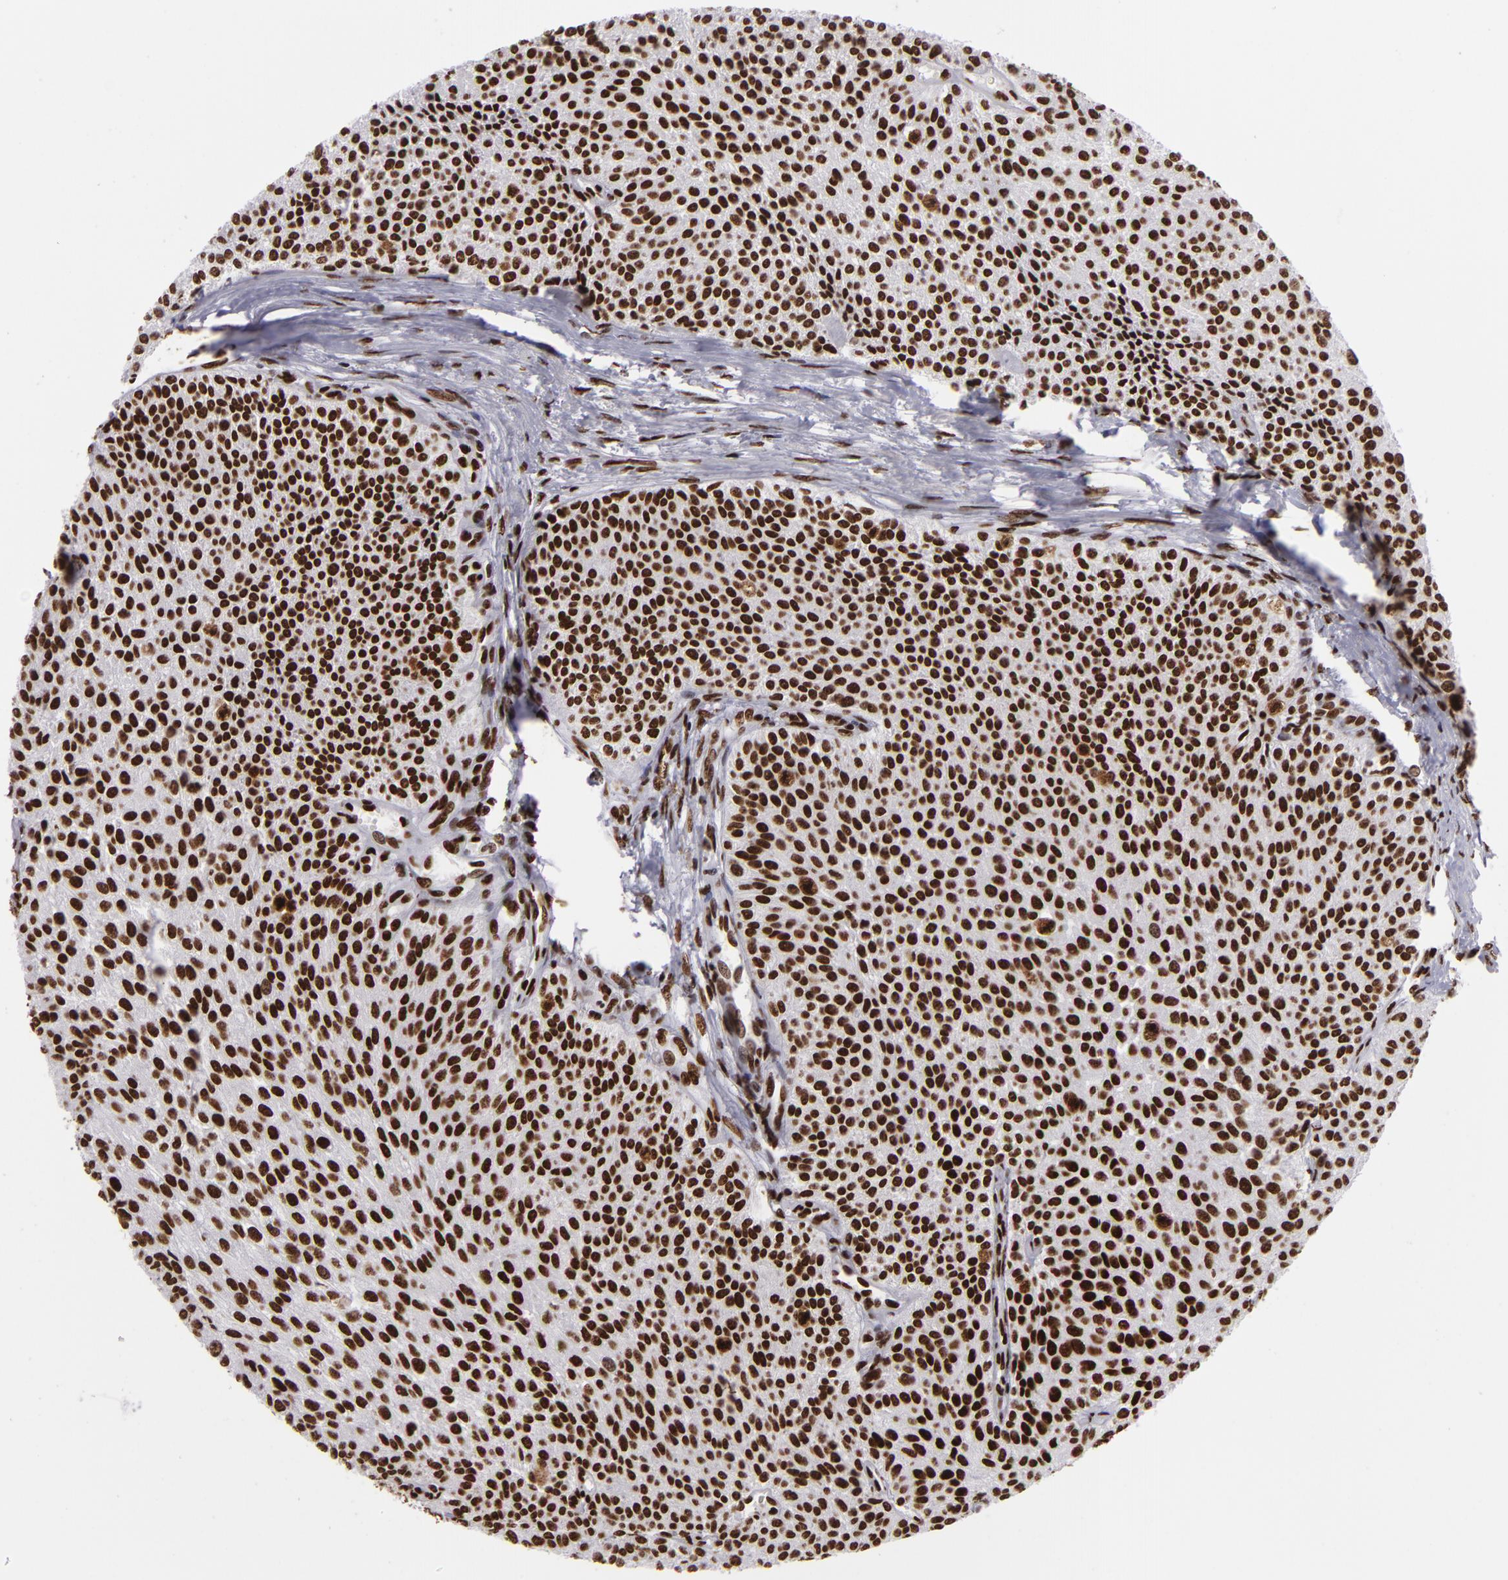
{"staining": {"intensity": "strong", "quantity": ">75%", "location": "nuclear"}, "tissue": "urothelial cancer", "cell_type": "Tumor cells", "image_type": "cancer", "snomed": [{"axis": "morphology", "description": "Urothelial carcinoma, Low grade"}, {"axis": "topography", "description": "Urinary bladder"}], "caption": "DAB immunohistochemical staining of human urothelial cancer exhibits strong nuclear protein positivity in about >75% of tumor cells. (DAB IHC with brightfield microscopy, high magnification).", "gene": "SAFB", "patient": {"sex": "female", "age": 73}}